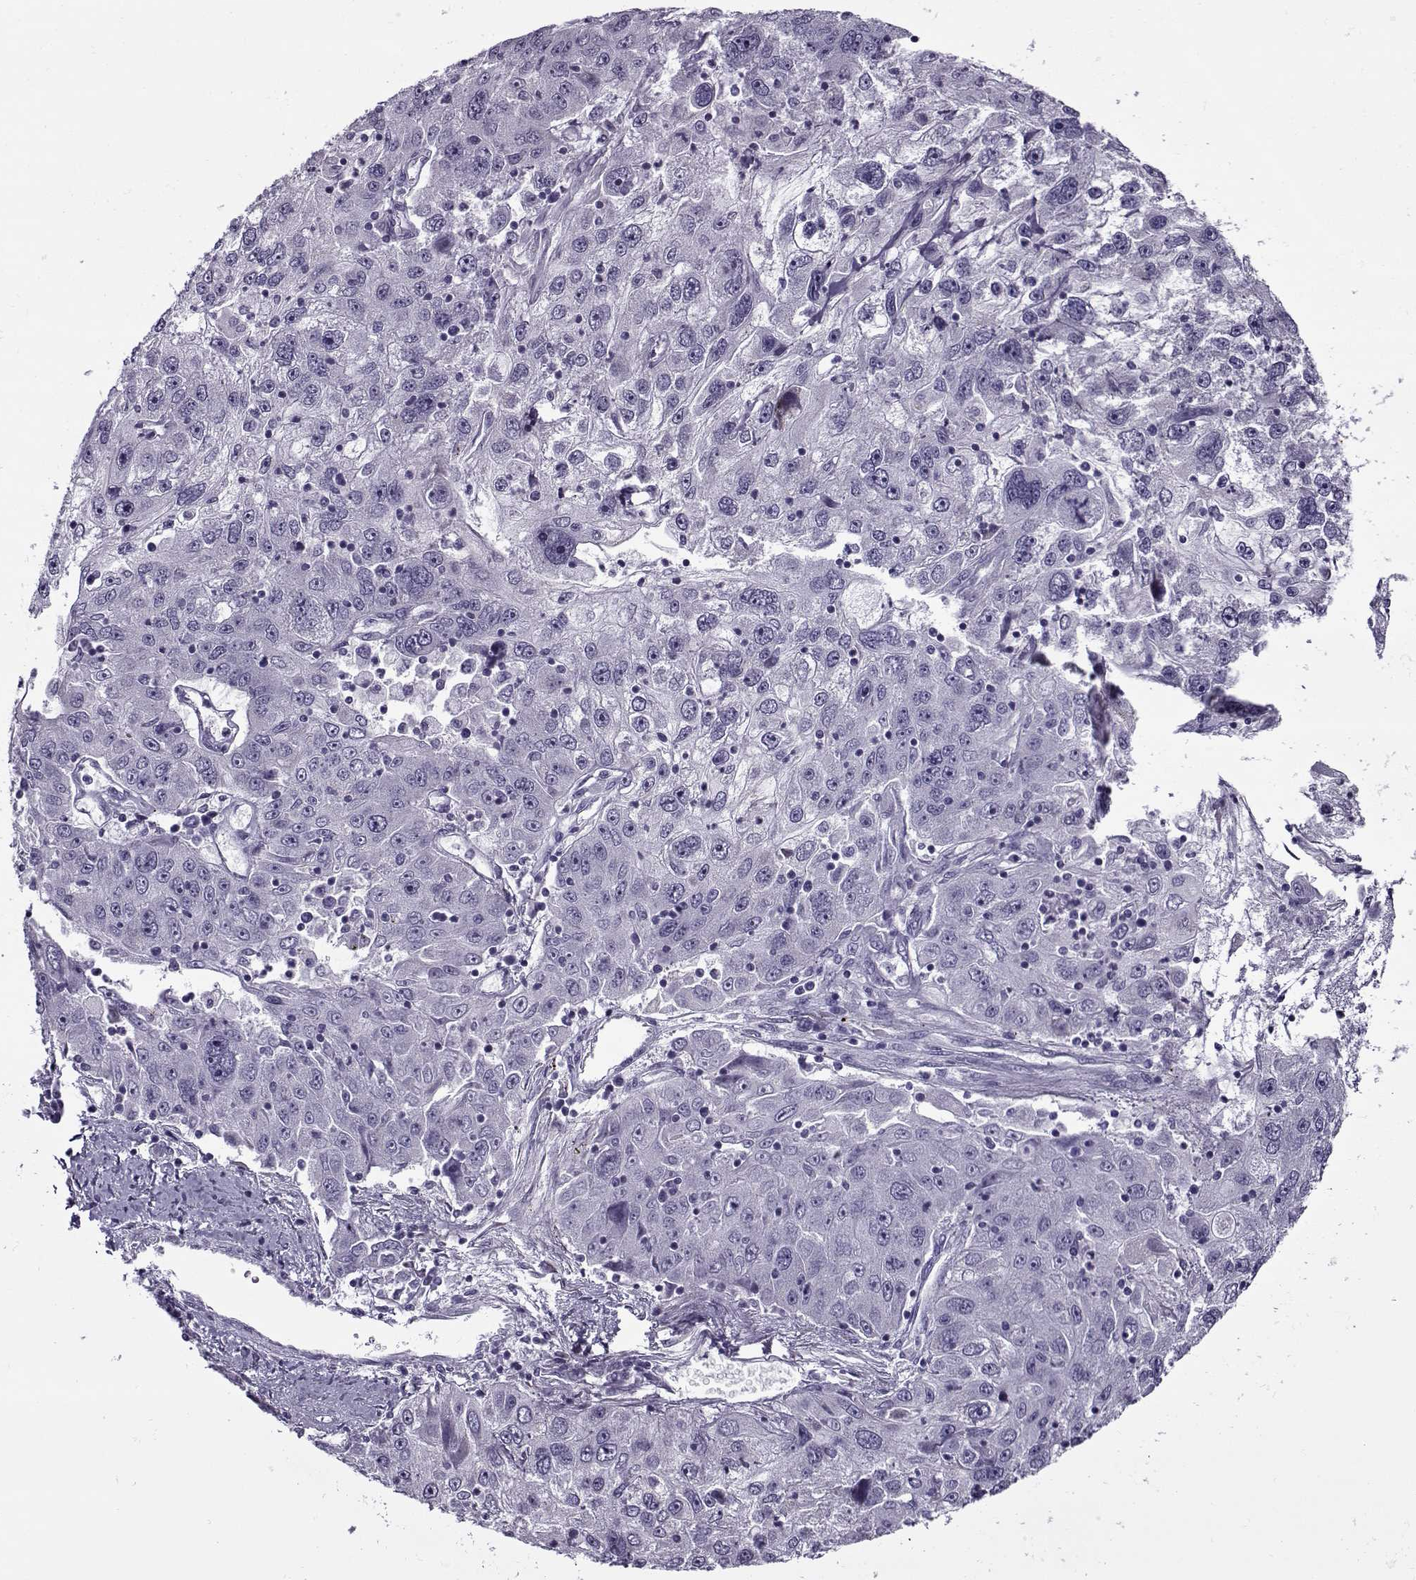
{"staining": {"intensity": "negative", "quantity": "none", "location": "none"}, "tissue": "stomach cancer", "cell_type": "Tumor cells", "image_type": "cancer", "snomed": [{"axis": "morphology", "description": "Adenocarcinoma, NOS"}, {"axis": "topography", "description": "Stomach"}], "caption": "The histopathology image exhibits no significant staining in tumor cells of stomach adenocarcinoma.", "gene": "GAGE2A", "patient": {"sex": "male", "age": 56}}